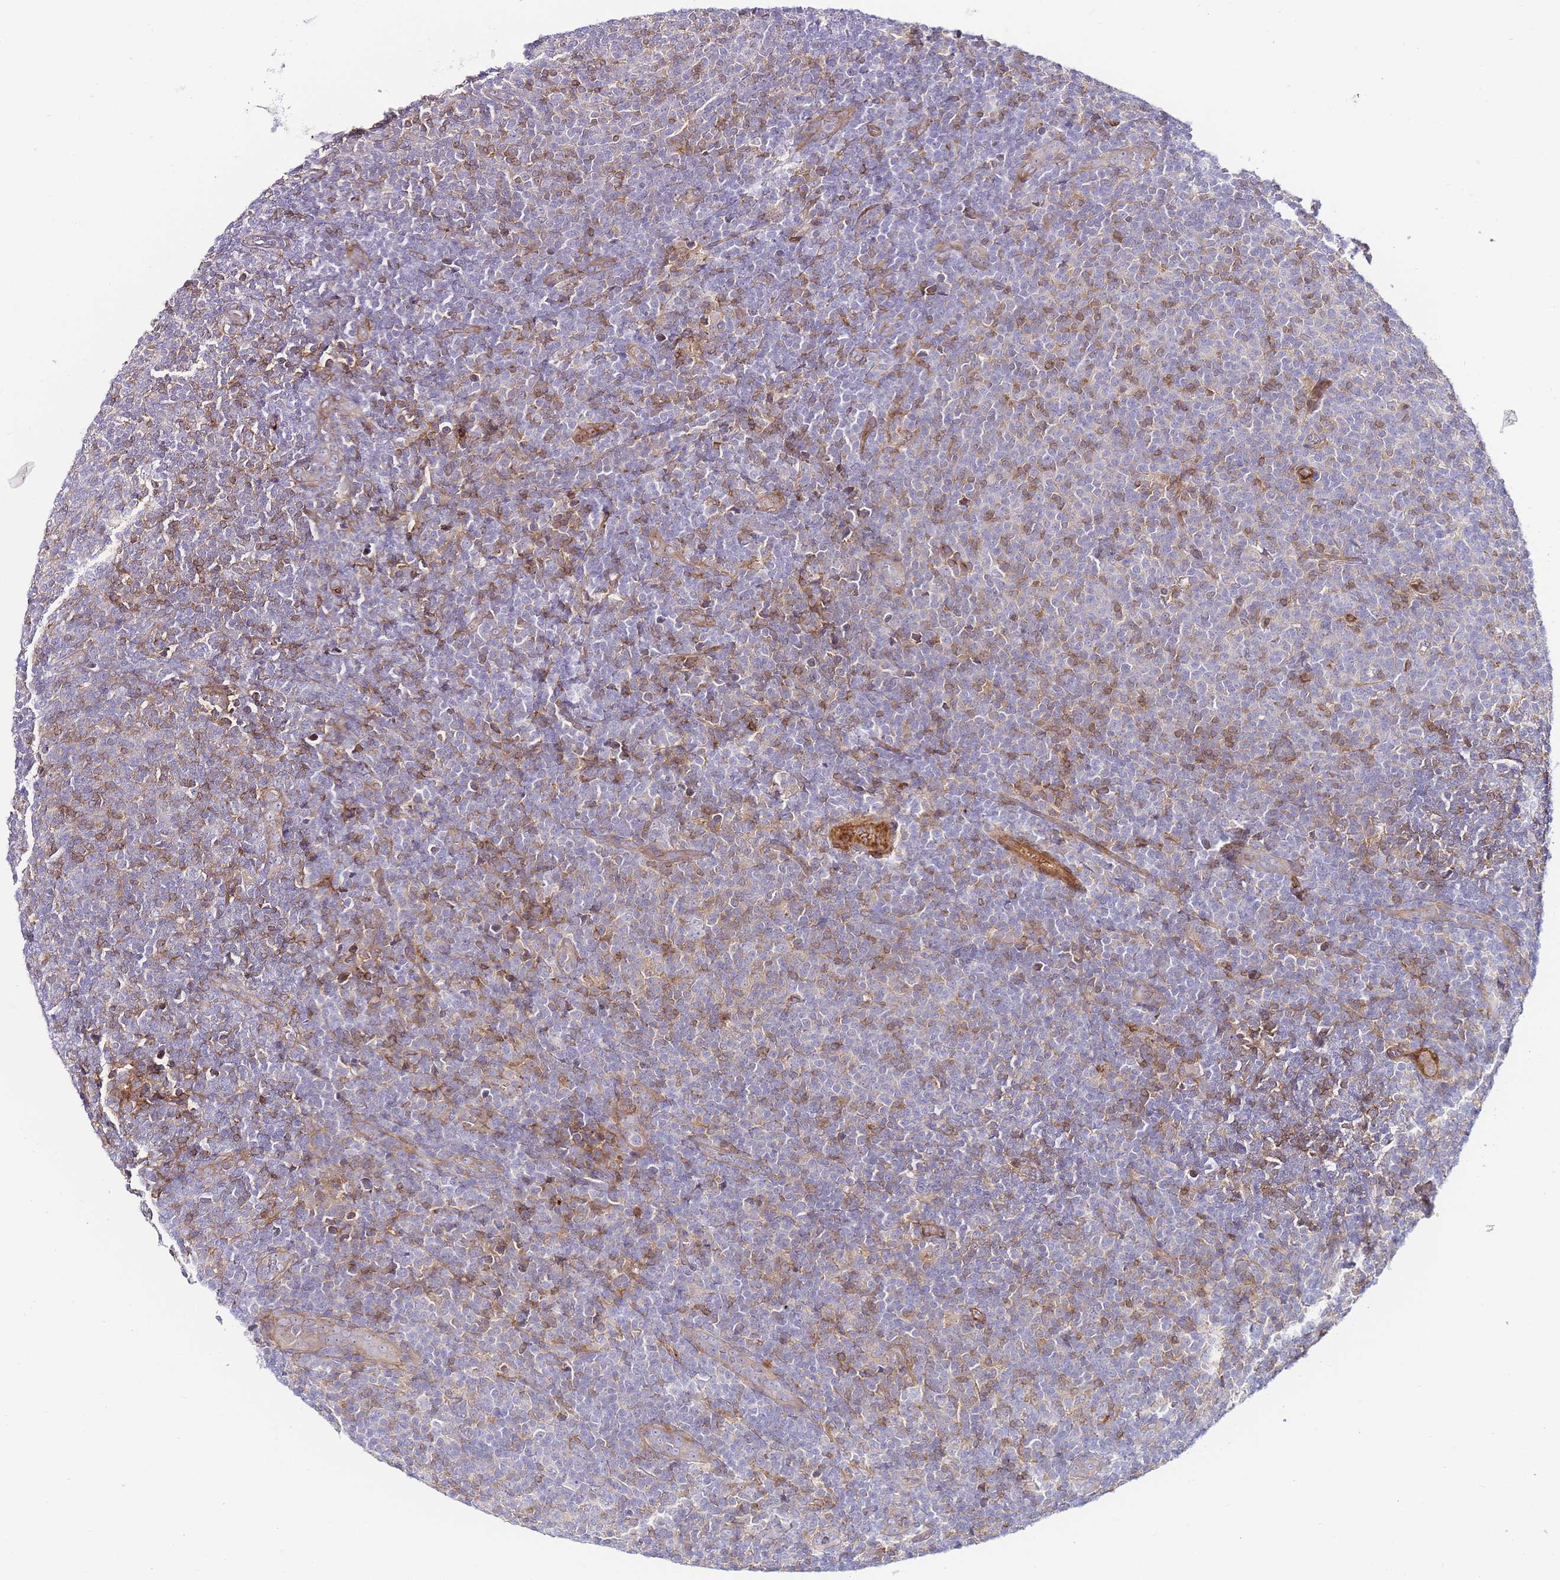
{"staining": {"intensity": "moderate", "quantity": "25%-75%", "location": "cytoplasmic/membranous"}, "tissue": "lymphoma", "cell_type": "Tumor cells", "image_type": "cancer", "snomed": [{"axis": "morphology", "description": "Malignant lymphoma, non-Hodgkin's type, Low grade"}, {"axis": "topography", "description": "Lymph node"}], "caption": "IHC (DAB) staining of lymphoma displays moderate cytoplasmic/membranous protein expression in approximately 25%-75% of tumor cells.", "gene": "FBN3", "patient": {"sex": "male", "age": 66}}